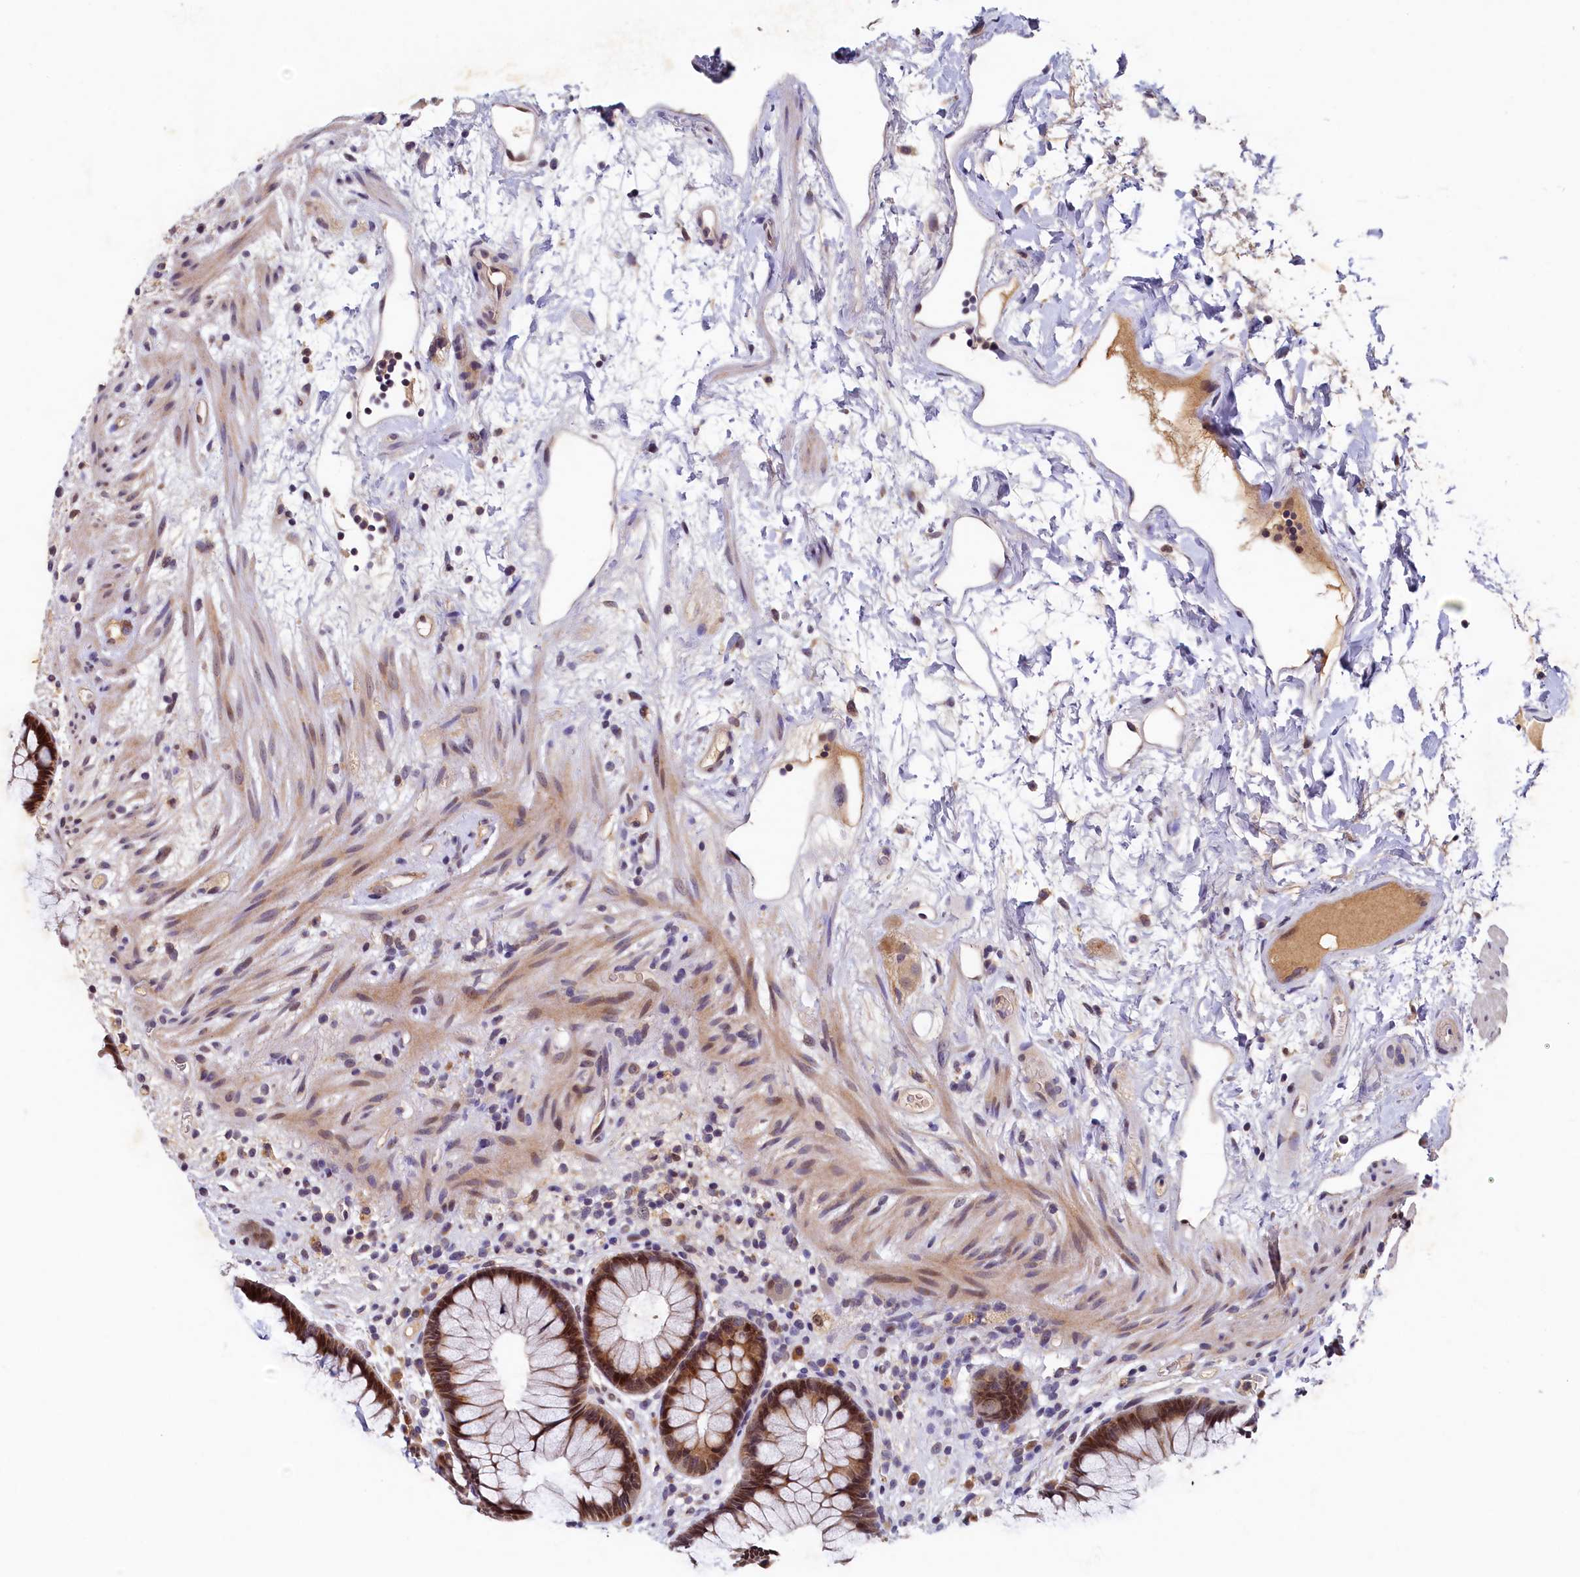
{"staining": {"intensity": "moderate", "quantity": ">75%", "location": "cytoplasmic/membranous,nuclear"}, "tissue": "rectum", "cell_type": "Glandular cells", "image_type": "normal", "snomed": [{"axis": "morphology", "description": "Normal tissue, NOS"}, {"axis": "topography", "description": "Rectum"}], "caption": "The photomicrograph demonstrates a brown stain indicating the presence of a protein in the cytoplasmic/membranous,nuclear of glandular cells in rectum.", "gene": "LATS2", "patient": {"sex": "male", "age": 51}}